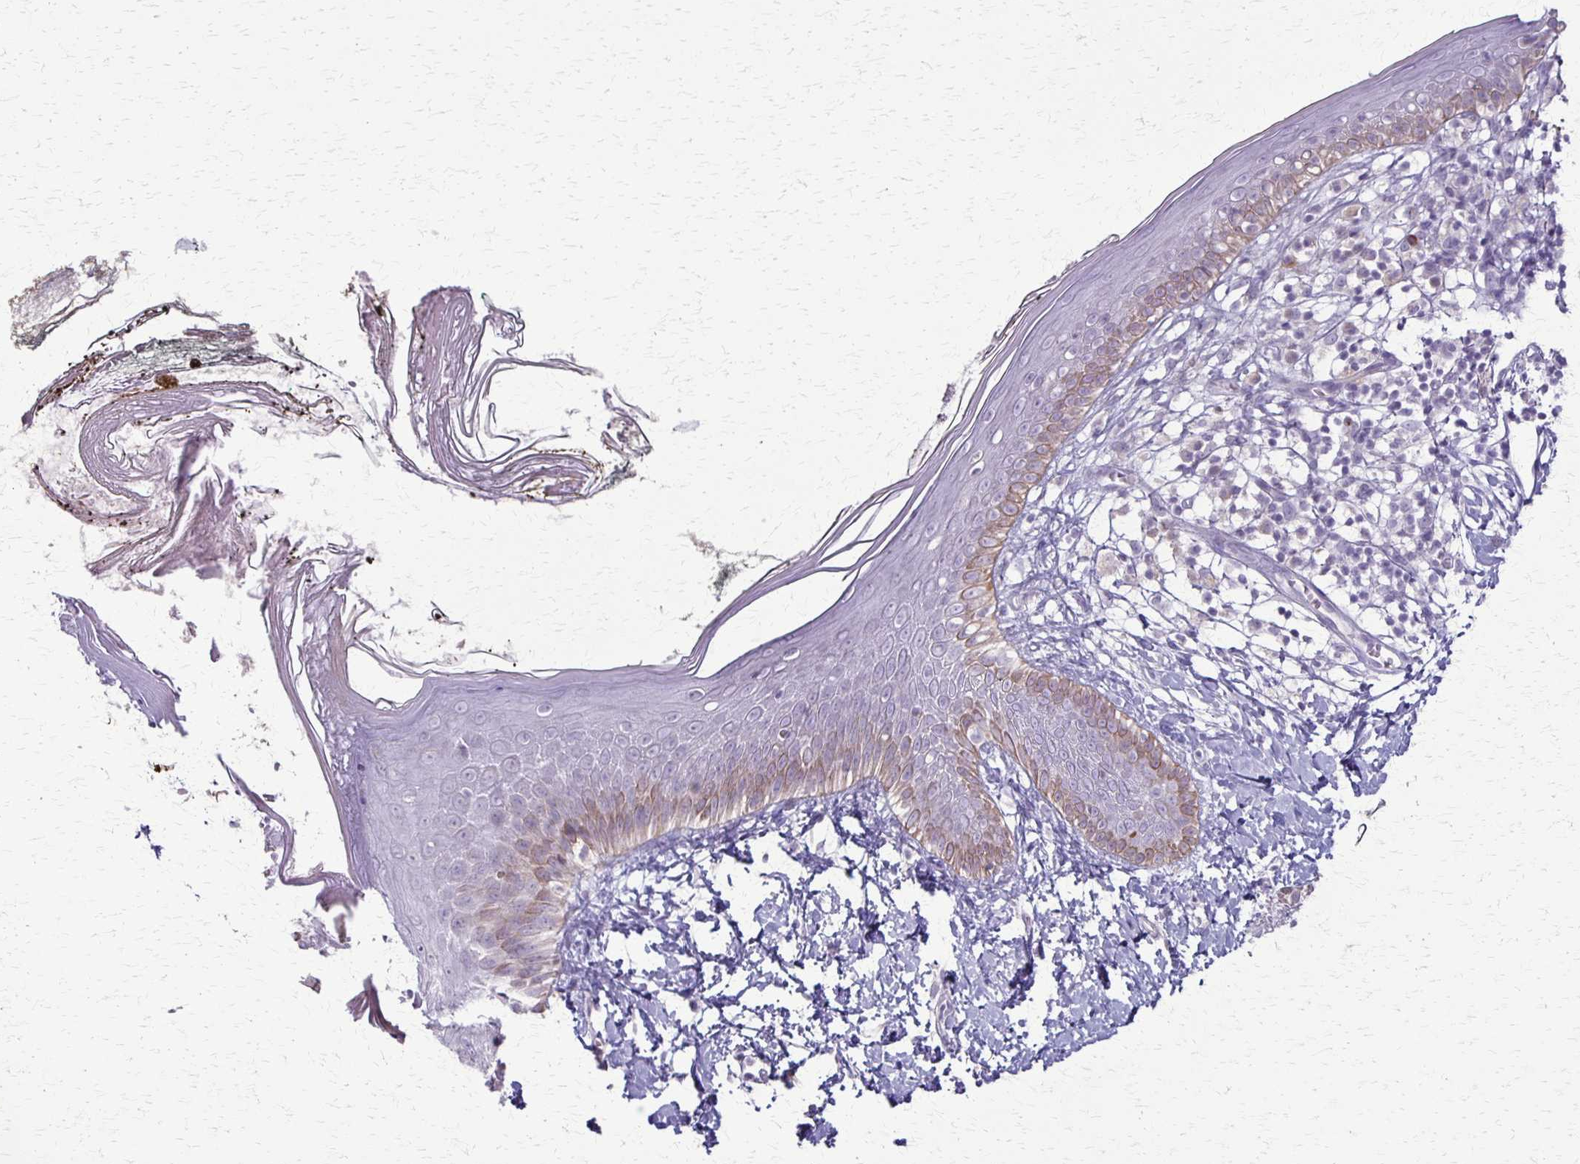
{"staining": {"intensity": "negative", "quantity": "none", "location": "none"}, "tissue": "skin", "cell_type": "Fibroblasts", "image_type": "normal", "snomed": [{"axis": "morphology", "description": "Normal tissue, NOS"}, {"axis": "topography", "description": "Skin"}], "caption": "This image is of benign skin stained with immunohistochemistry (IHC) to label a protein in brown with the nuclei are counter-stained blue. There is no expression in fibroblasts.", "gene": "SLC35E2B", "patient": {"sex": "female", "age": 34}}